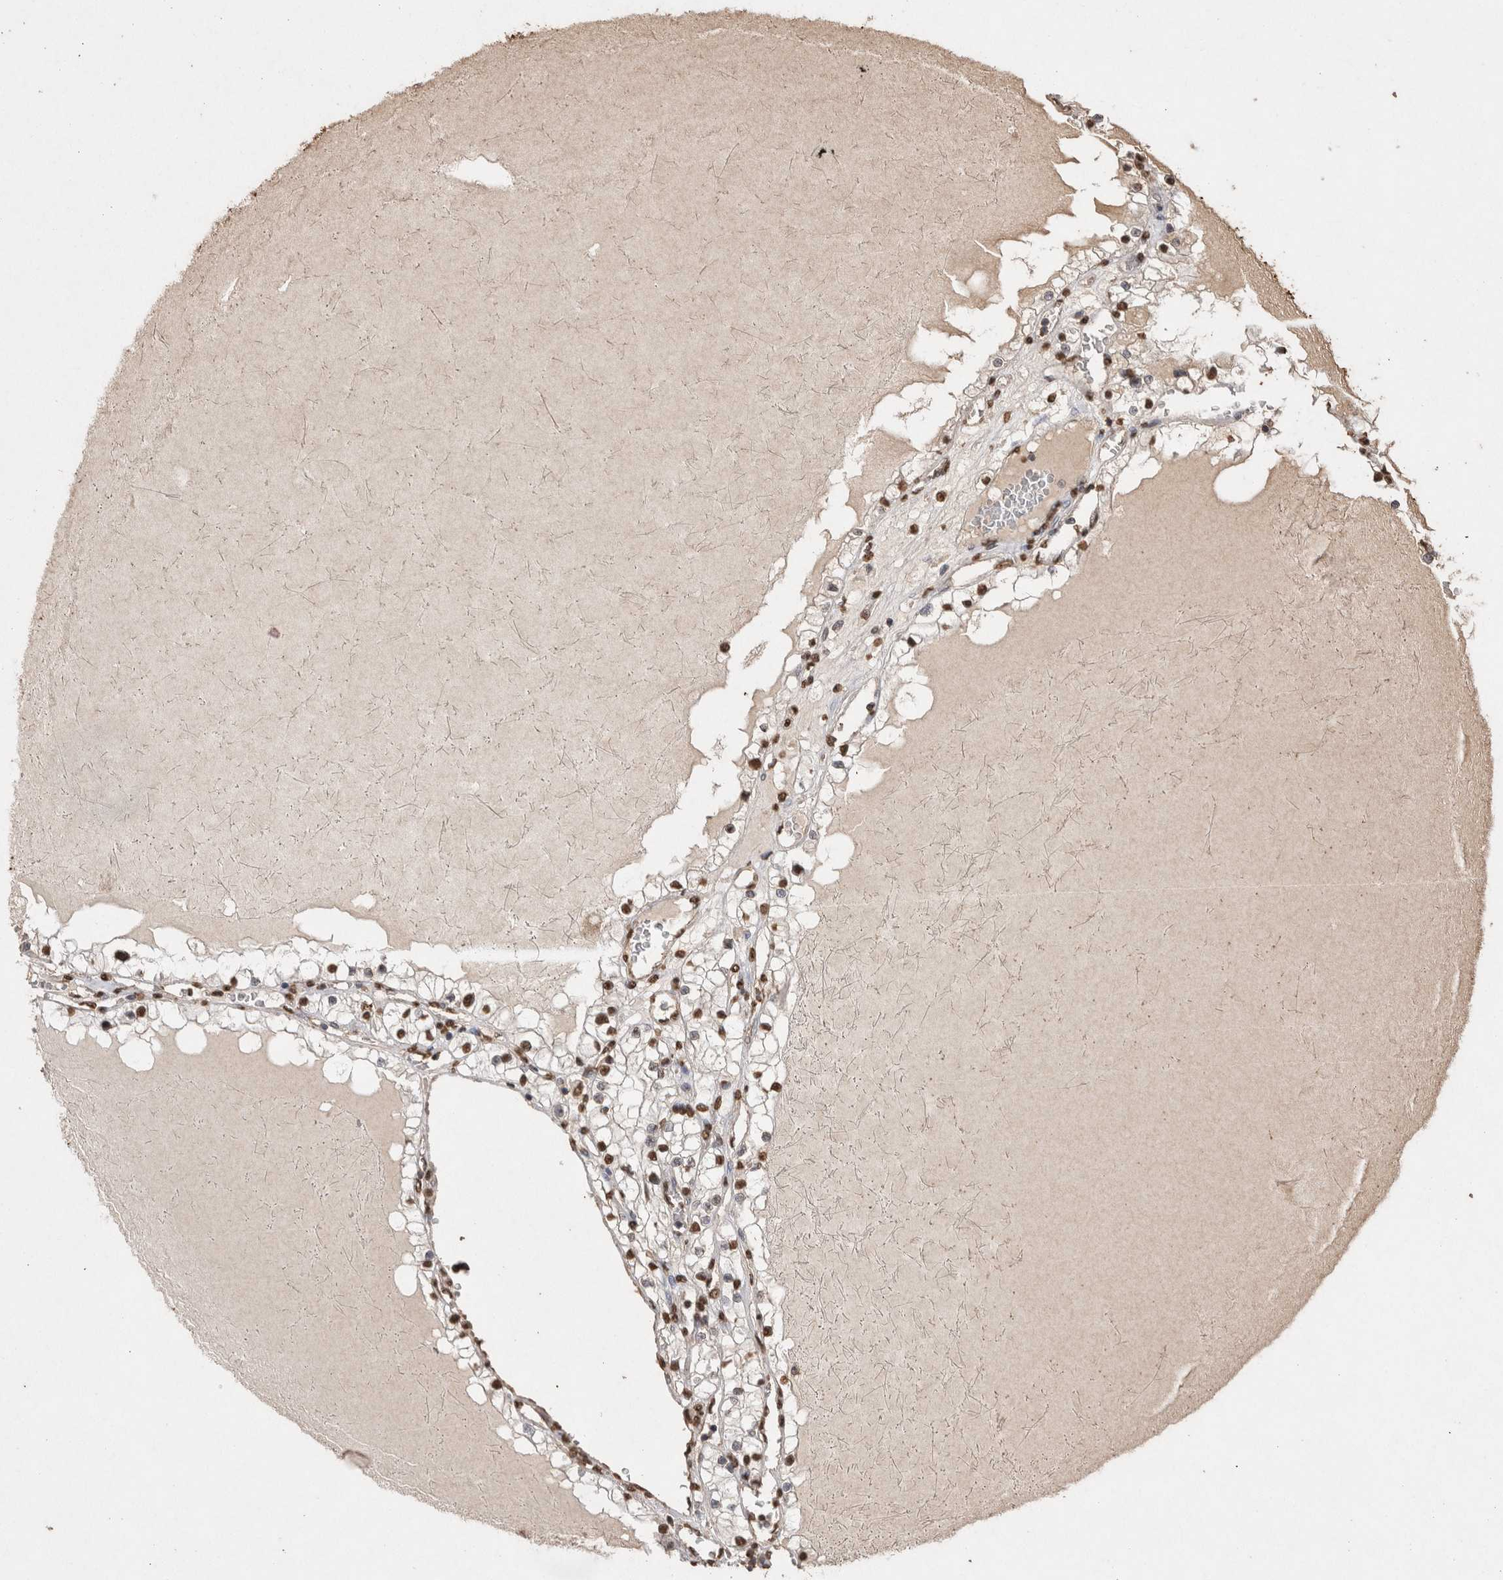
{"staining": {"intensity": "strong", "quantity": ">75%", "location": "nuclear"}, "tissue": "renal cancer", "cell_type": "Tumor cells", "image_type": "cancer", "snomed": [{"axis": "morphology", "description": "Adenocarcinoma, NOS"}, {"axis": "topography", "description": "Kidney"}], "caption": "Renal cancer stained with a brown dye displays strong nuclear positive staining in about >75% of tumor cells.", "gene": "POU5F1", "patient": {"sex": "male", "age": 68}}